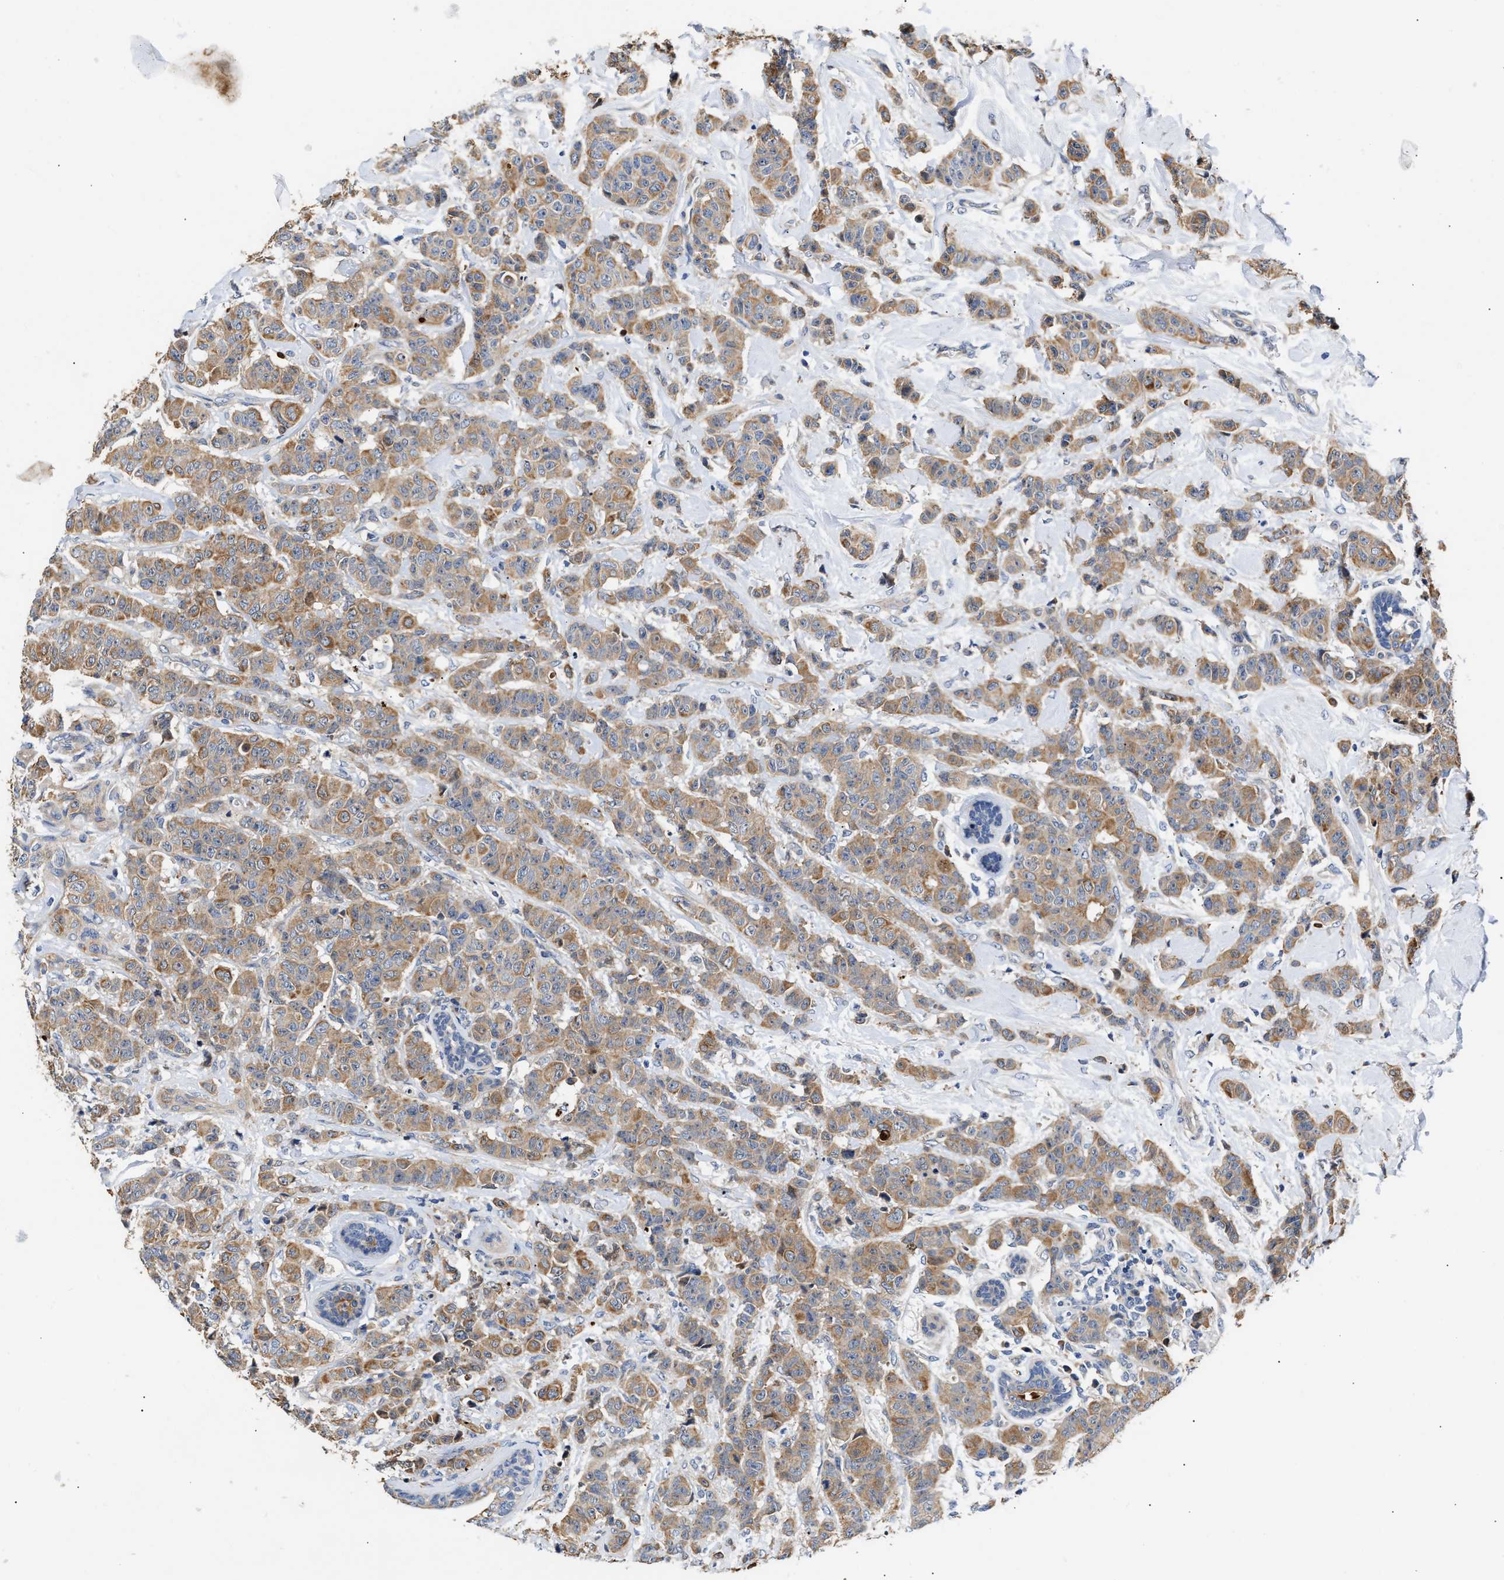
{"staining": {"intensity": "moderate", "quantity": "25%-75%", "location": "cytoplasmic/membranous"}, "tissue": "breast cancer", "cell_type": "Tumor cells", "image_type": "cancer", "snomed": [{"axis": "morphology", "description": "Normal tissue, NOS"}, {"axis": "morphology", "description": "Duct carcinoma"}, {"axis": "topography", "description": "Breast"}], "caption": "Infiltrating ductal carcinoma (breast) tissue demonstrates moderate cytoplasmic/membranous positivity in about 25%-75% of tumor cells The protein of interest is shown in brown color, while the nuclei are stained blue.", "gene": "CCDC146", "patient": {"sex": "female", "age": 40}}